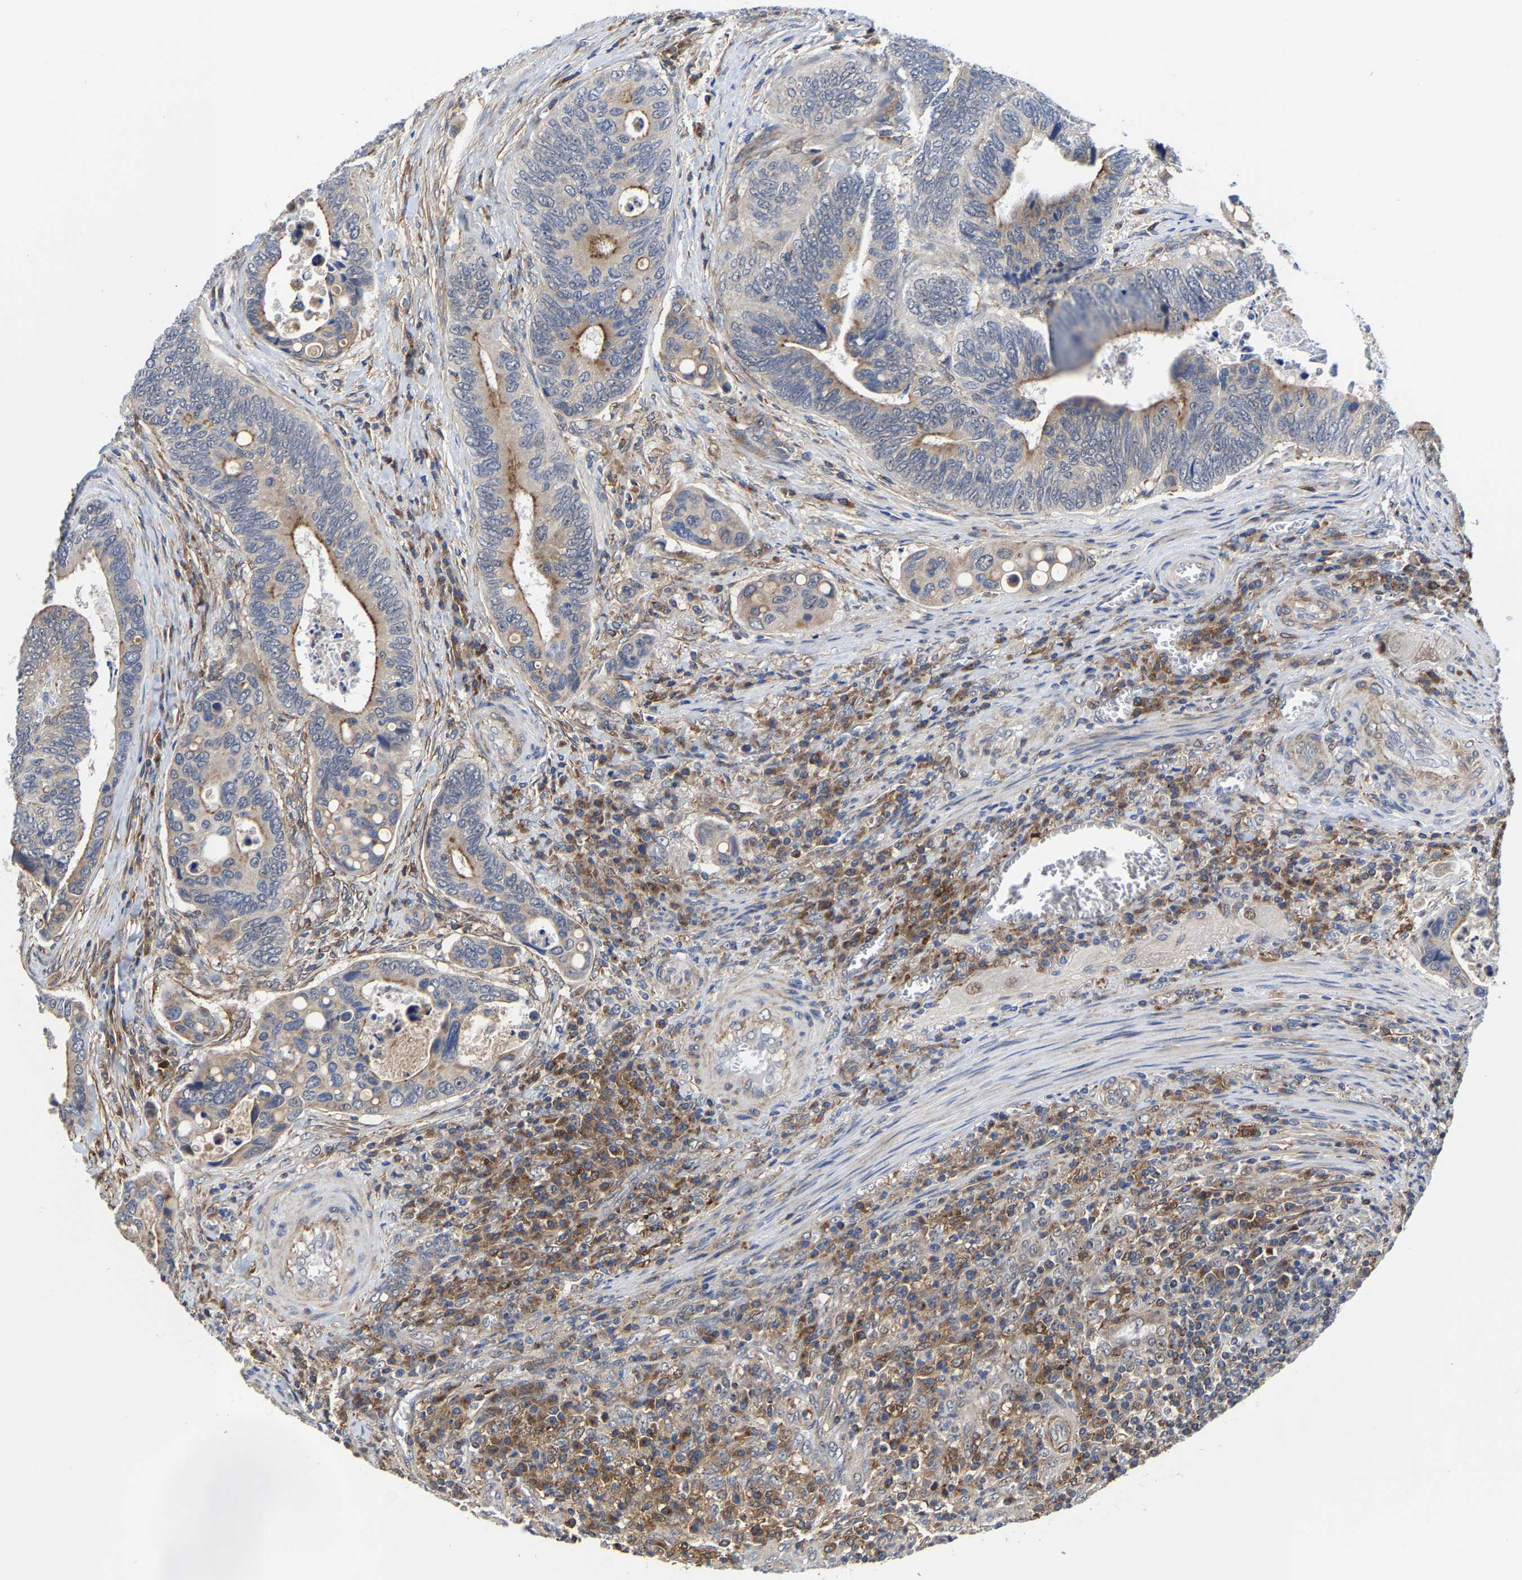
{"staining": {"intensity": "moderate", "quantity": ">75%", "location": "cytoplasmic/membranous"}, "tissue": "colorectal cancer", "cell_type": "Tumor cells", "image_type": "cancer", "snomed": [{"axis": "morphology", "description": "Inflammation, NOS"}, {"axis": "morphology", "description": "Adenocarcinoma, NOS"}, {"axis": "topography", "description": "Colon"}], "caption": "The photomicrograph reveals a brown stain indicating the presence of a protein in the cytoplasmic/membranous of tumor cells in colorectal cancer. Using DAB (3,3'-diaminobenzidine) (brown) and hematoxylin (blue) stains, captured at high magnification using brightfield microscopy.", "gene": "PFKFB3", "patient": {"sex": "male", "age": 72}}